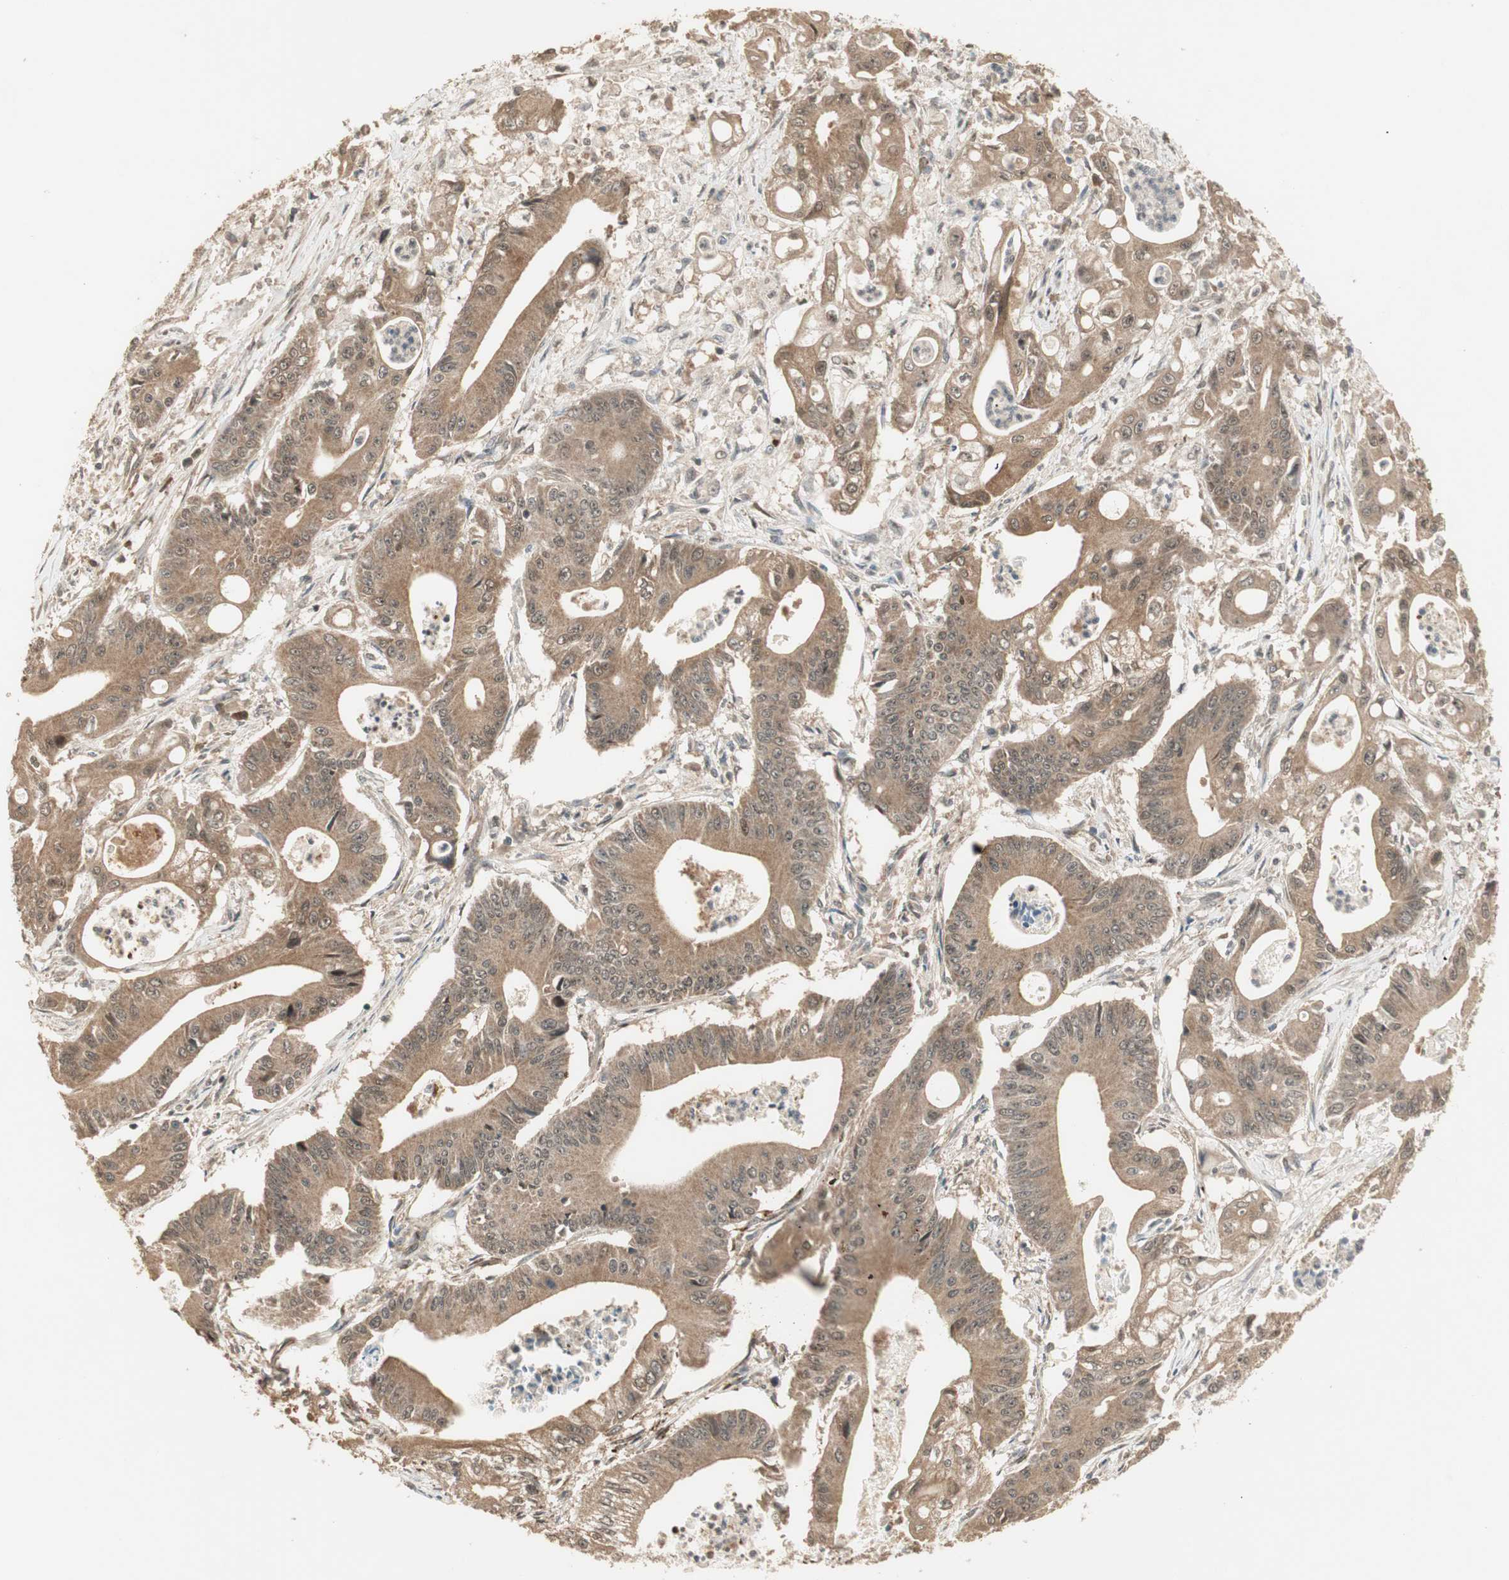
{"staining": {"intensity": "moderate", "quantity": ">75%", "location": "cytoplasmic/membranous"}, "tissue": "pancreatic cancer", "cell_type": "Tumor cells", "image_type": "cancer", "snomed": [{"axis": "morphology", "description": "Normal tissue, NOS"}, {"axis": "topography", "description": "Lymph node"}], "caption": "Pancreatic cancer was stained to show a protein in brown. There is medium levels of moderate cytoplasmic/membranous positivity in about >75% of tumor cells.", "gene": "ZSCAN31", "patient": {"sex": "male", "age": 62}}